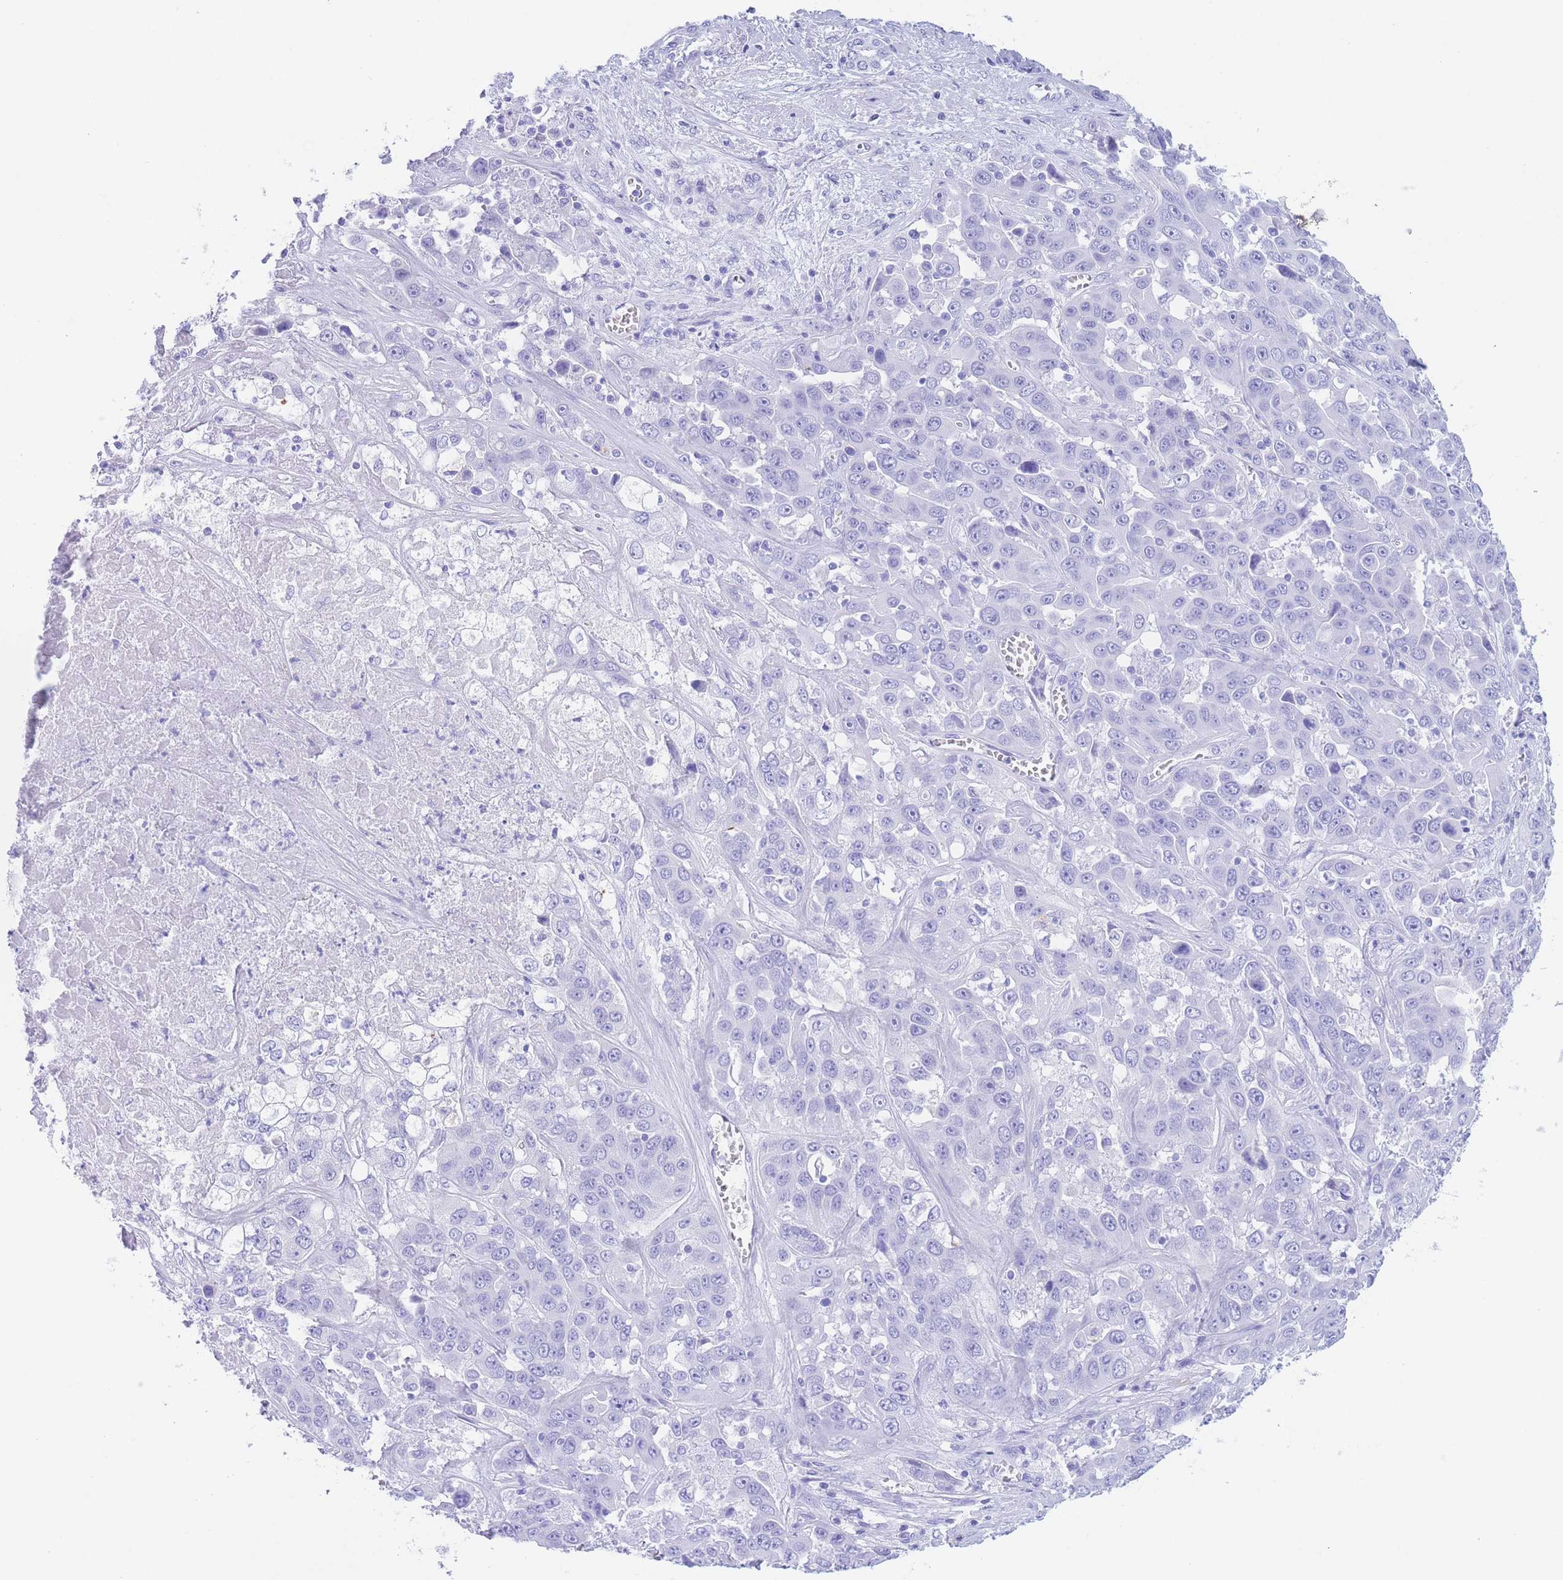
{"staining": {"intensity": "negative", "quantity": "none", "location": "none"}, "tissue": "liver cancer", "cell_type": "Tumor cells", "image_type": "cancer", "snomed": [{"axis": "morphology", "description": "Cholangiocarcinoma"}, {"axis": "topography", "description": "Liver"}], "caption": "This is an immunohistochemistry (IHC) image of human cholangiocarcinoma (liver). There is no expression in tumor cells.", "gene": "SLCO1B3", "patient": {"sex": "female", "age": 52}}